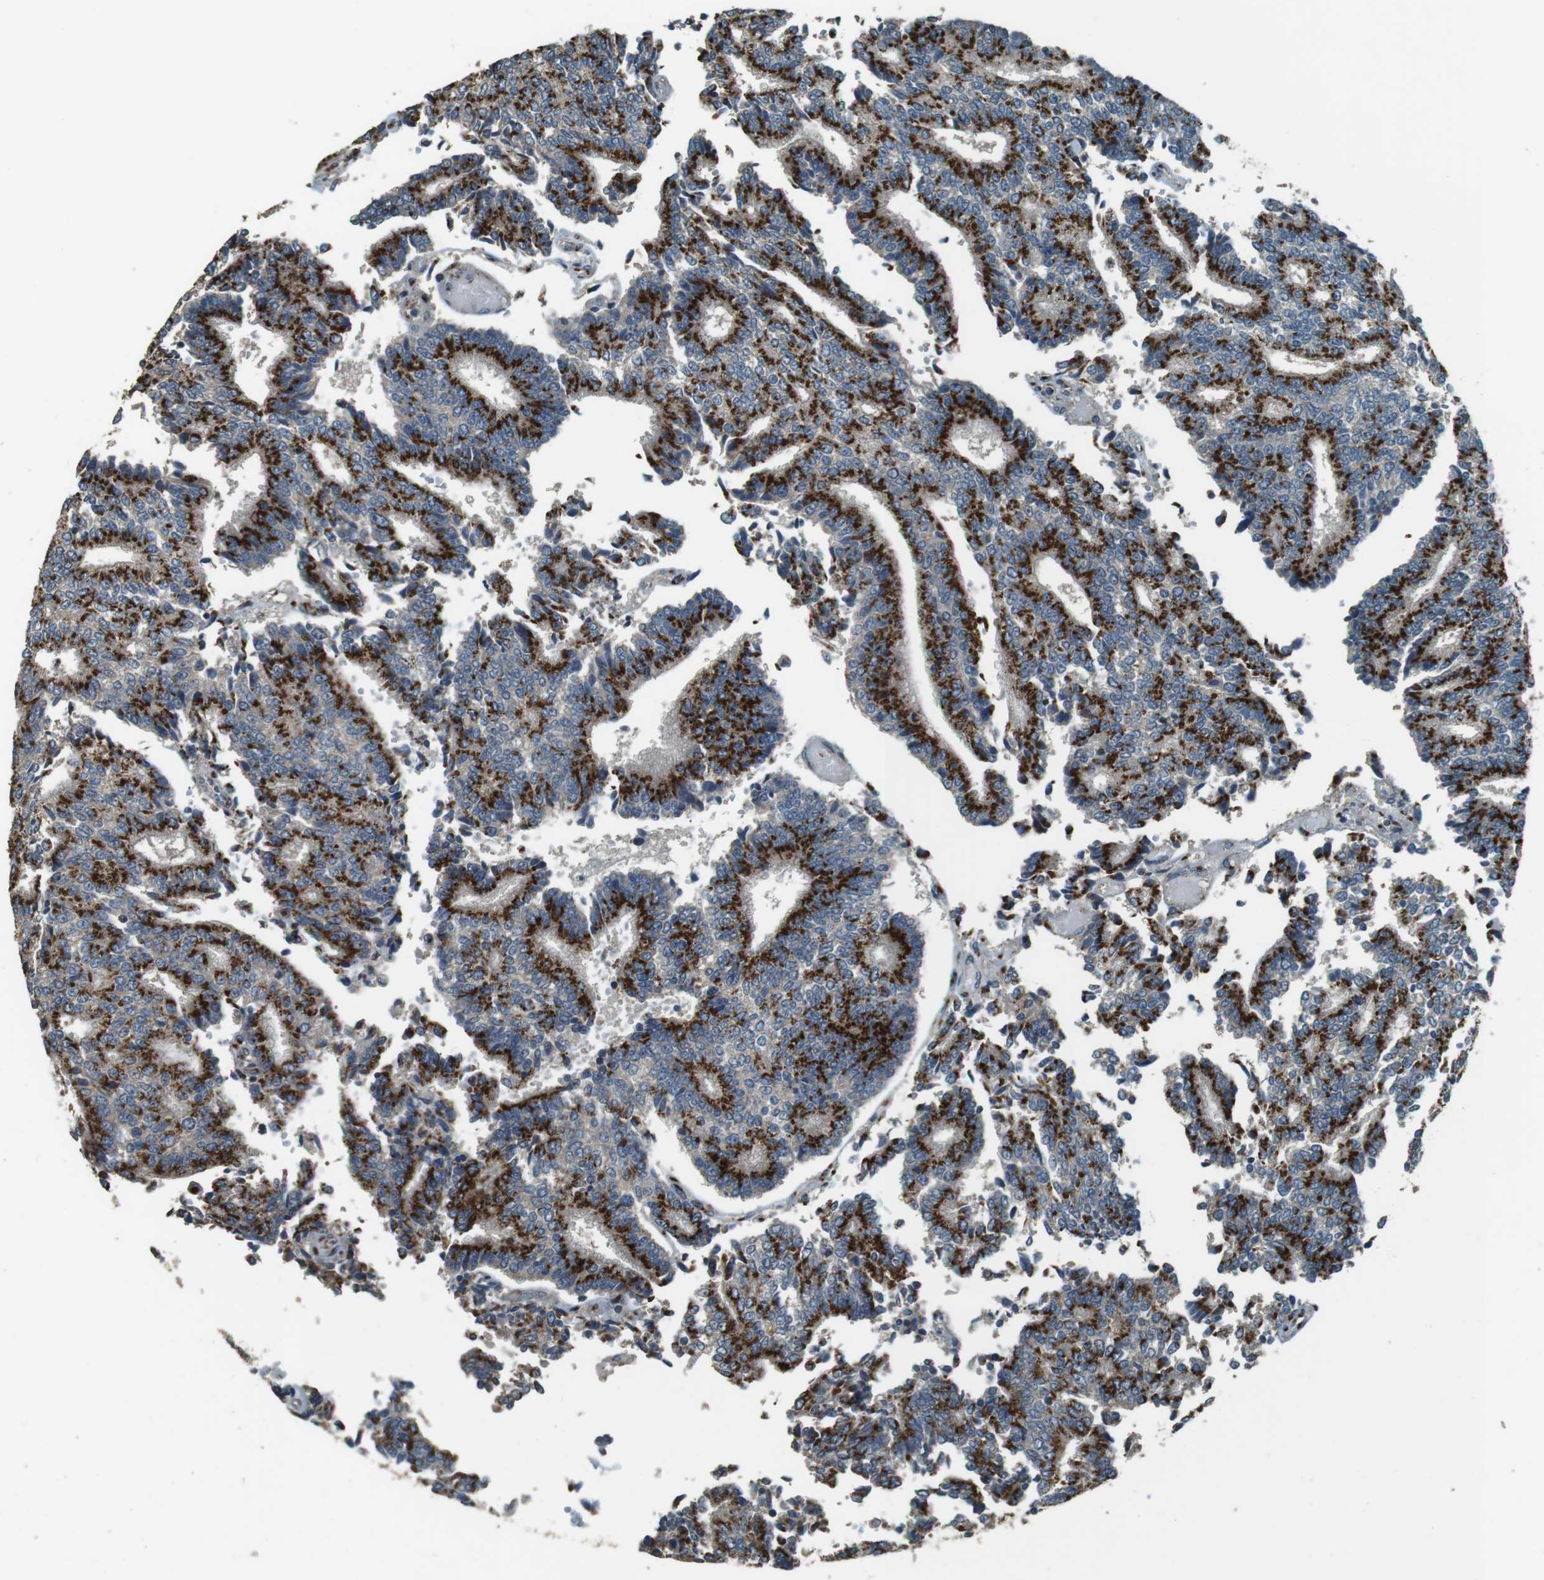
{"staining": {"intensity": "strong", "quantity": ">75%", "location": "cytoplasmic/membranous"}, "tissue": "prostate cancer", "cell_type": "Tumor cells", "image_type": "cancer", "snomed": [{"axis": "morphology", "description": "Normal tissue, NOS"}, {"axis": "morphology", "description": "Adenocarcinoma, High grade"}, {"axis": "topography", "description": "Prostate"}, {"axis": "topography", "description": "Seminal veicle"}], "caption": "A photomicrograph of prostate cancer stained for a protein demonstrates strong cytoplasmic/membranous brown staining in tumor cells. (brown staining indicates protein expression, while blue staining denotes nuclei).", "gene": "TMEM115", "patient": {"sex": "male", "age": 55}}